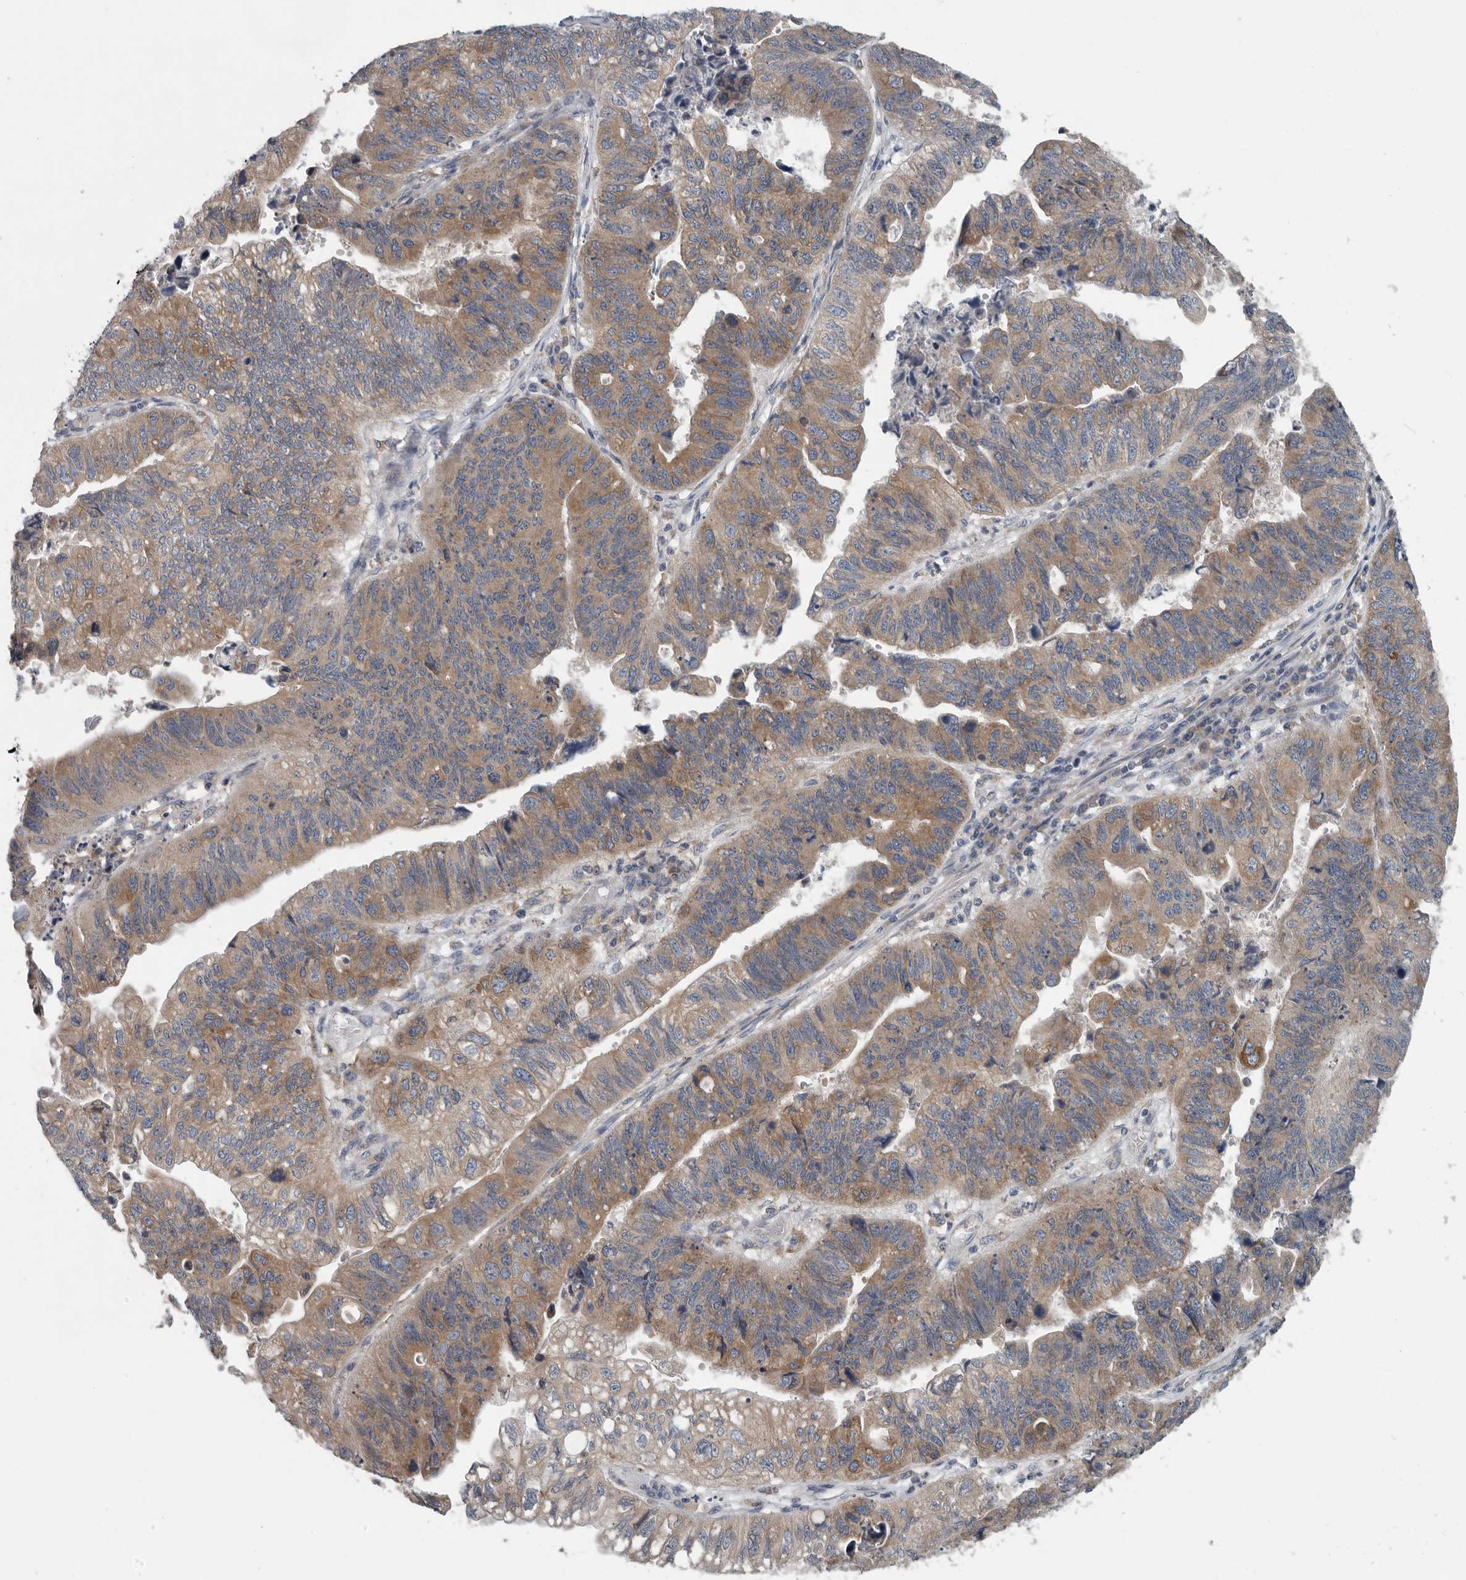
{"staining": {"intensity": "moderate", "quantity": ">75%", "location": "cytoplasmic/membranous"}, "tissue": "stomach cancer", "cell_type": "Tumor cells", "image_type": "cancer", "snomed": [{"axis": "morphology", "description": "Adenocarcinoma, NOS"}, {"axis": "topography", "description": "Stomach"}], "caption": "A medium amount of moderate cytoplasmic/membranous staining is identified in about >75% of tumor cells in stomach adenocarcinoma tissue. (Brightfield microscopy of DAB IHC at high magnification).", "gene": "TMEM199", "patient": {"sex": "male", "age": 59}}